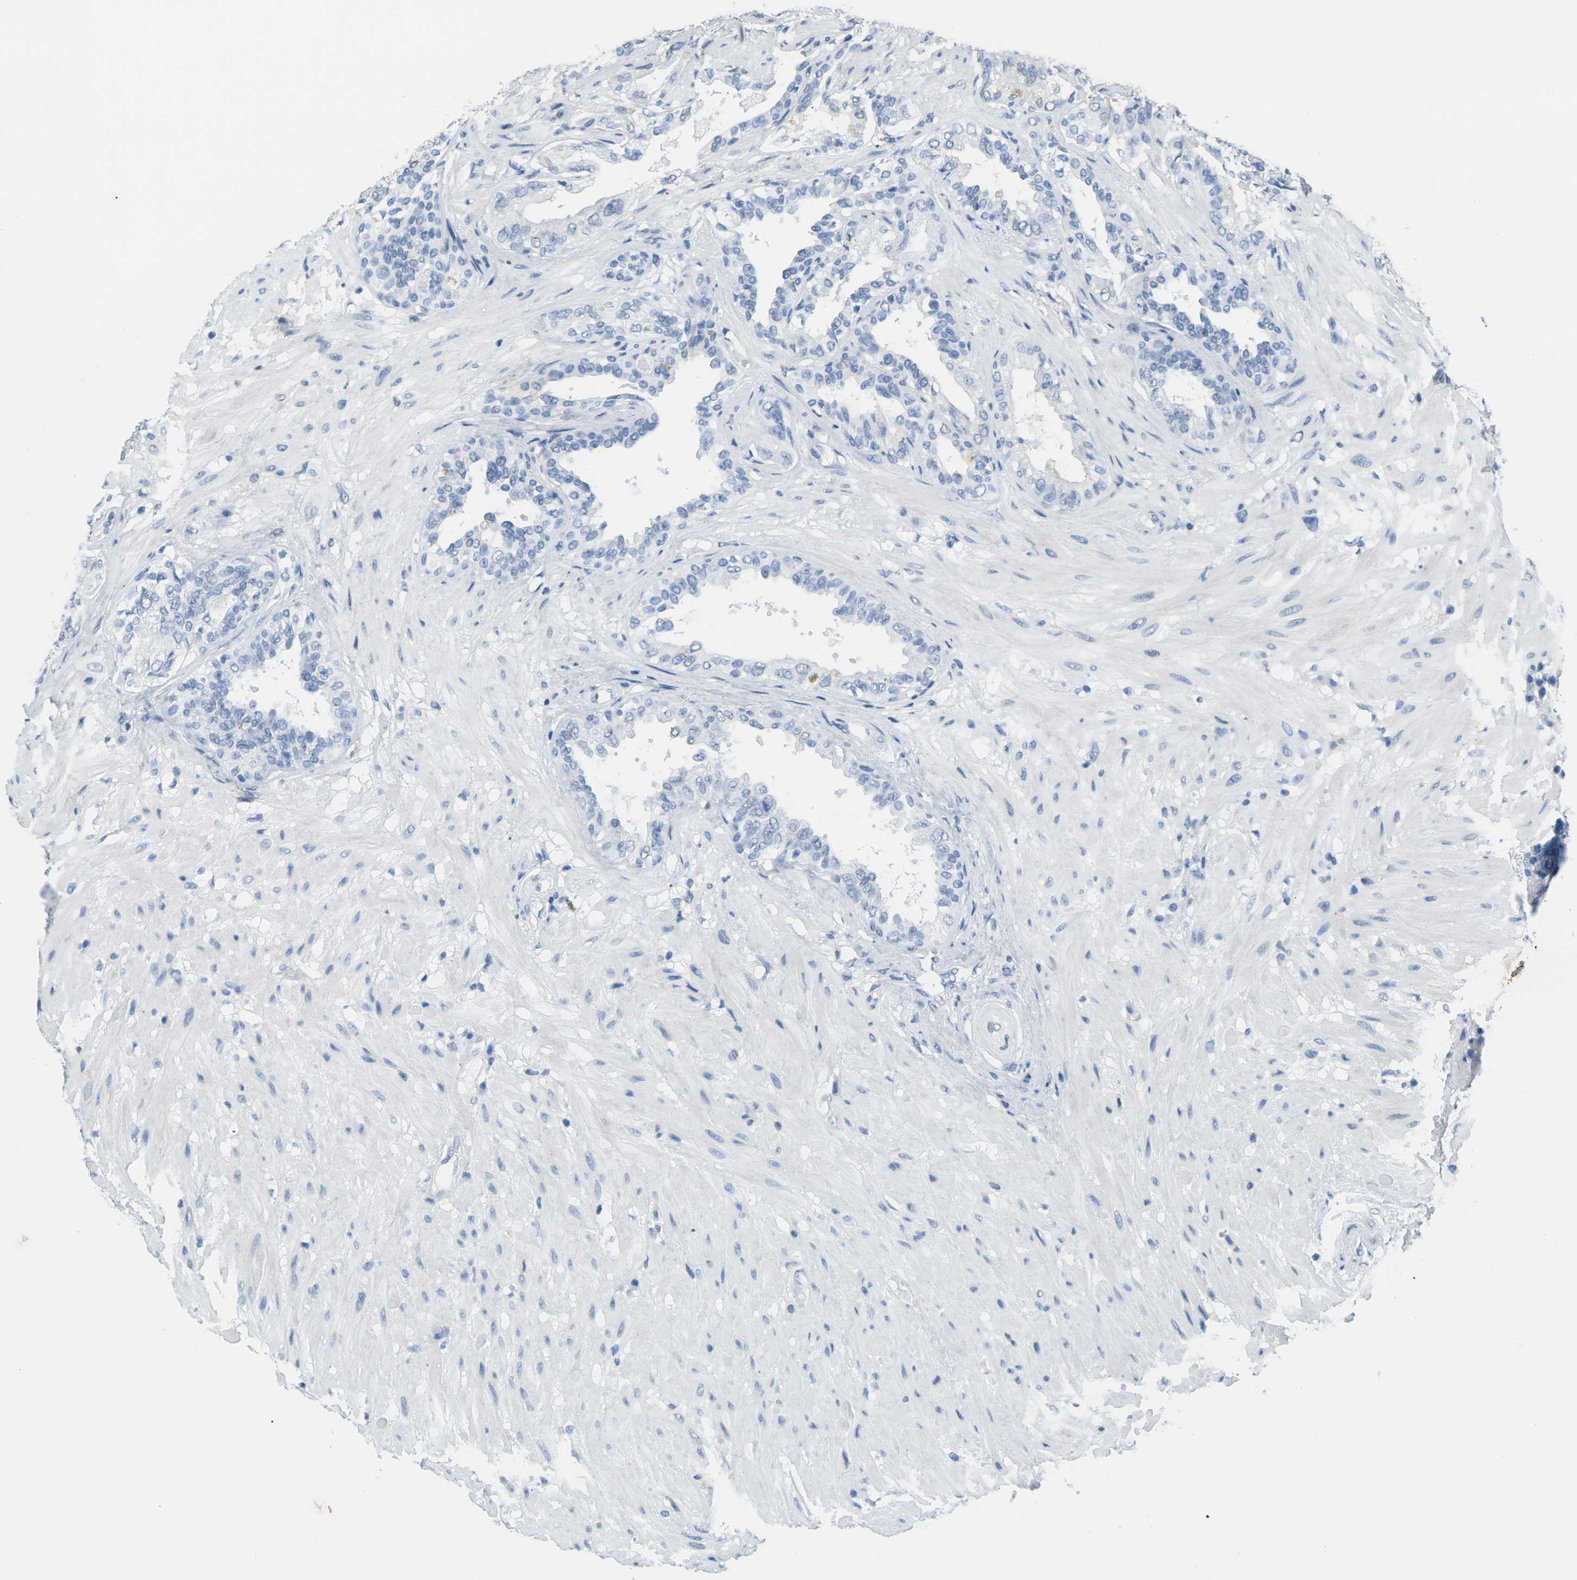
{"staining": {"intensity": "negative", "quantity": "none", "location": "none"}, "tissue": "seminal vesicle", "cell_type": "Glandular cells", "image_type": "normal", "snomed": [{"axis": "morphology", "description": "Normal tissue, NOS"}, {"axis": "topography", "description": "Seminal veicle"}], "caption": "This micrograph is of benign seminal vesicle stained with immunohistochemistry to label a protein in brown with the nuclei are counter-stained blue. There is no expression in glandular cells. (Stains: DAB immunohistochemistry with hematoxylin counter stain, Microscopy: brightfield microscopy at high magnification).", "gene": "CTAG1A", "patient": {"sex": "male", "age": 61}}